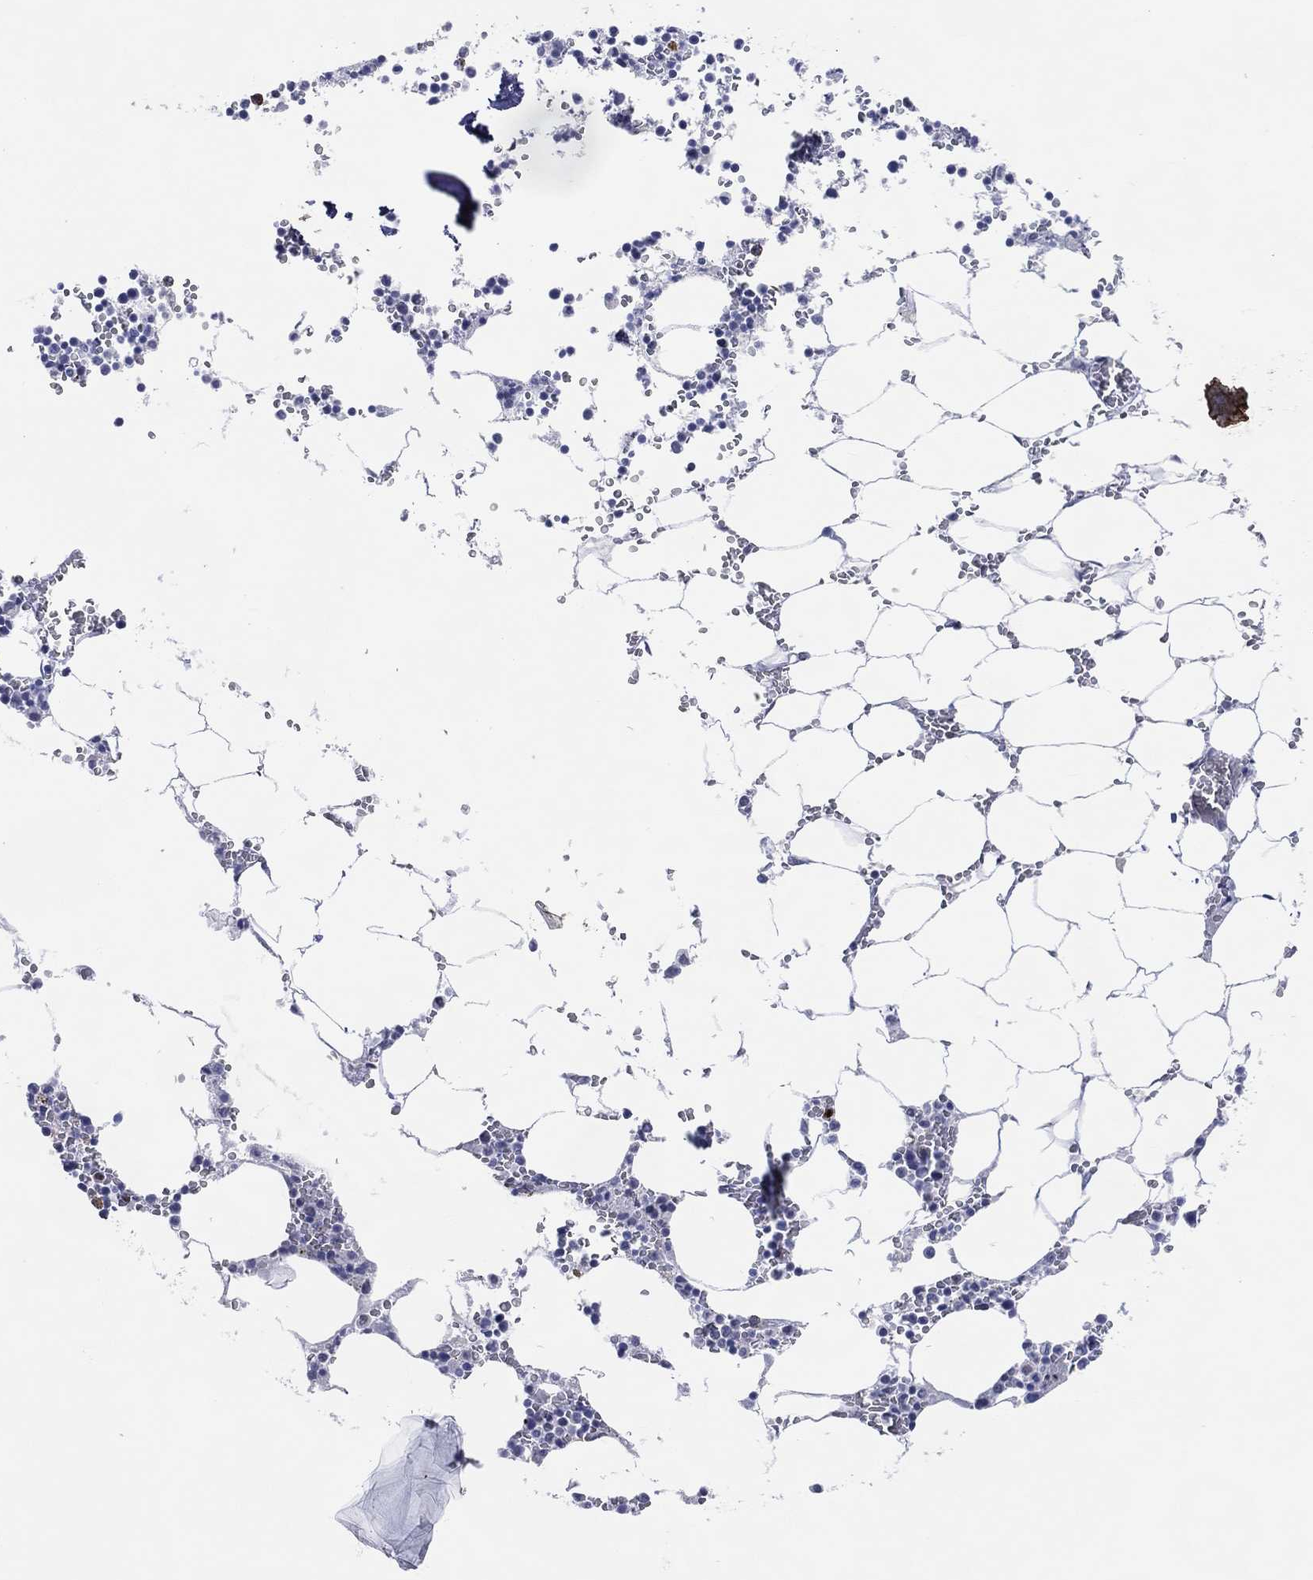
{"staining": {"intensity": "strong", "quantity": "<25%", "location": "cytoplasmic/membranous,nuclear"}, "tissue": "bone marrow", "cell_type": "Hematopoietic cells", "image_type": "normal", "snomed": [{"axis": "morphology", "description": "Normal tissue, NOS"}, {"axis": "topography", "description": "Bone marrow"}], "caption": "Brown immunohistochemical staining in unremarkable human bone marrow shows strong cytoplasmic/membranous,nuclear staining in approximately <25% of hematopoietic cells. The protein is shown in brown color, while the nuclei are stained blue.", "gene": "CFAP58", "patient": {"sex": "female", "age": 64}}